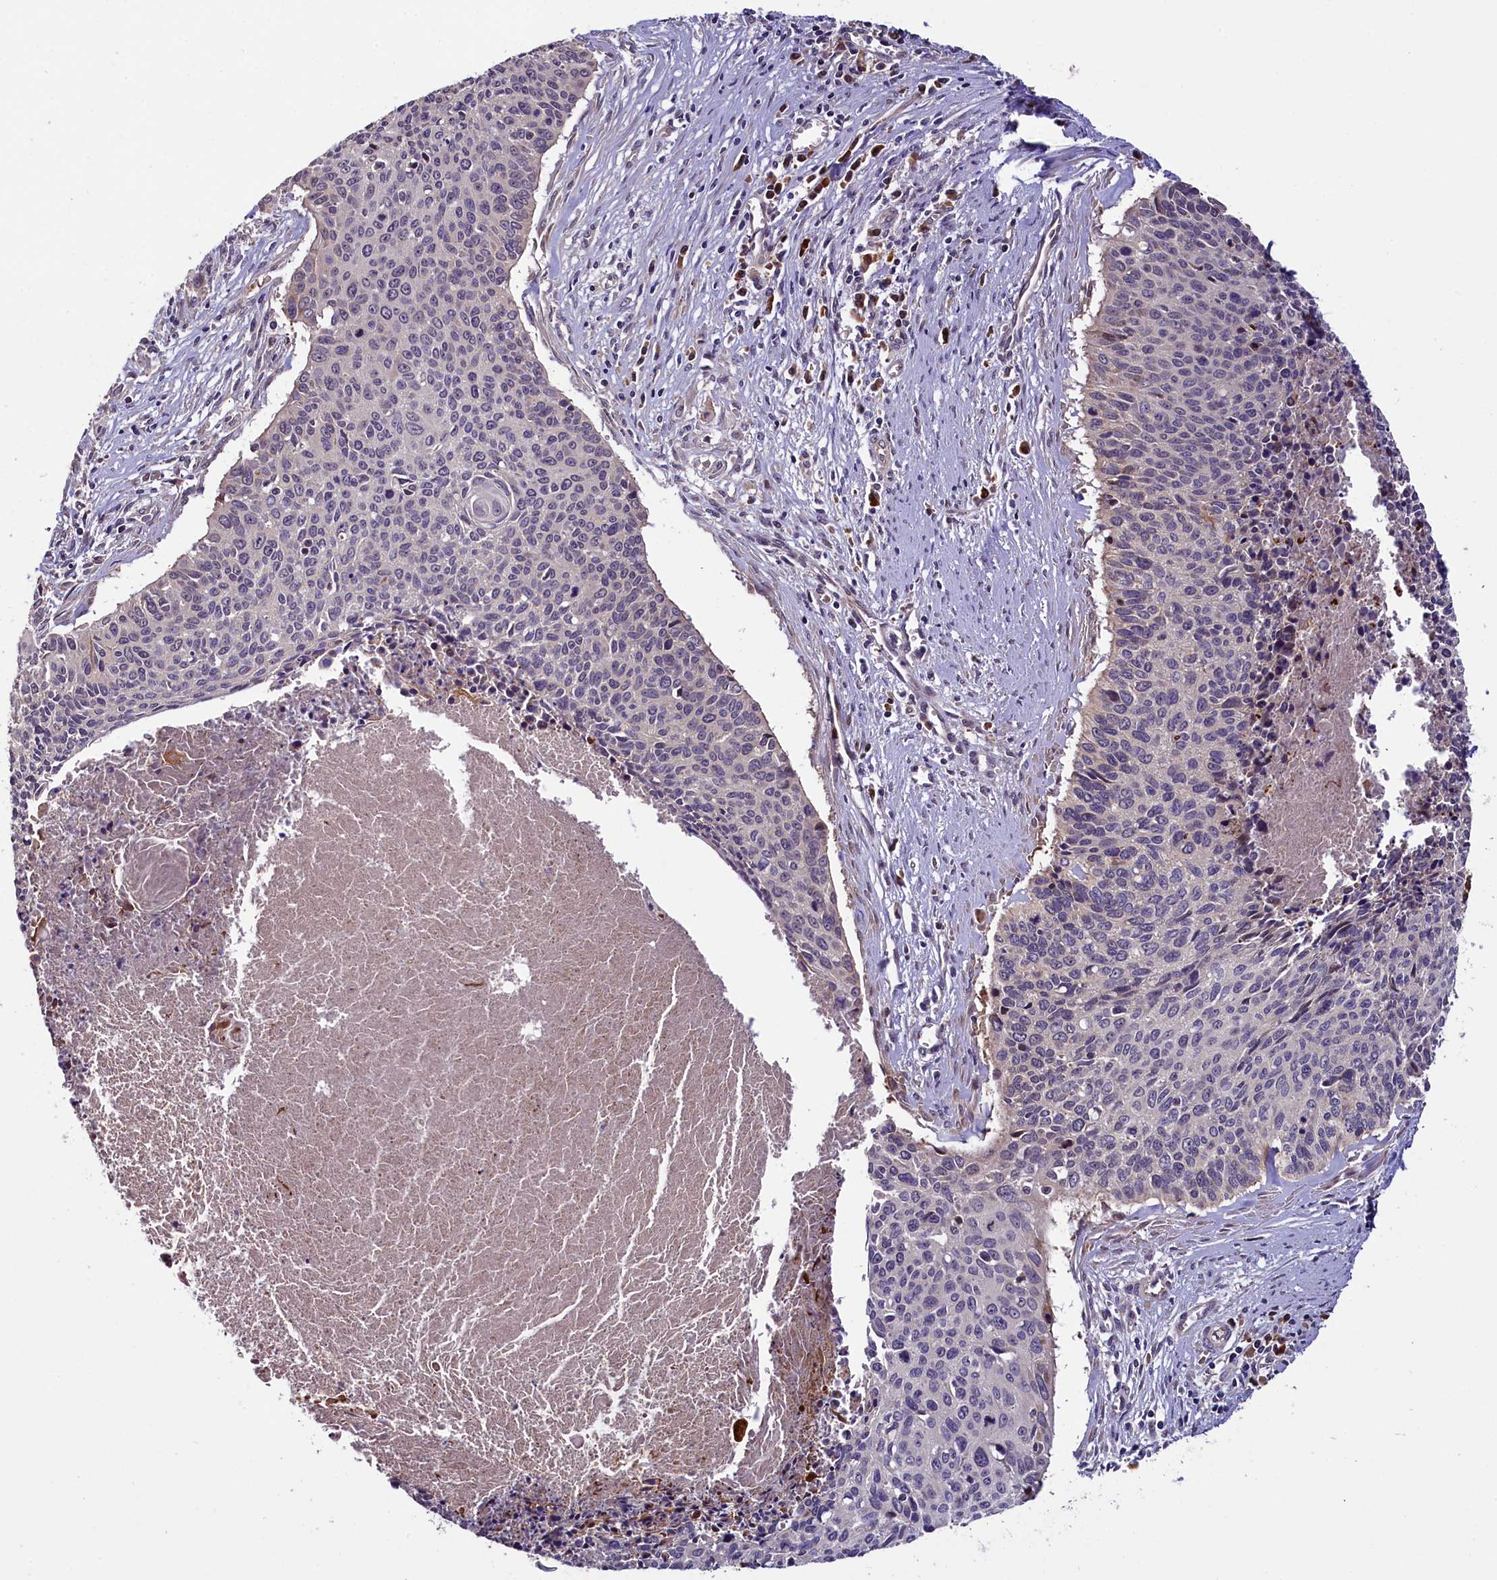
{"staining": {"intensity": "moderate", "quantity": "25%-75%", "location": "cytoplasmic/membranous"}, "tissue": "cervical cancer", "cell_type": "Tumor cells", "image_type": "cancer", "snomed": [{"axis": "morphology", "description": "Squamous cell carcinoma, NOS"}, {"axis": "topography", "description": "Cervix"}], "caption": "A micrograph of squamous cell carcinoma (cervical) stained for a protein displays moderate cytoplasmic/membranous brown staining in tumor cells.", "gene": "RPUSD2", "patient": {"sex": "female", "age": 55}}